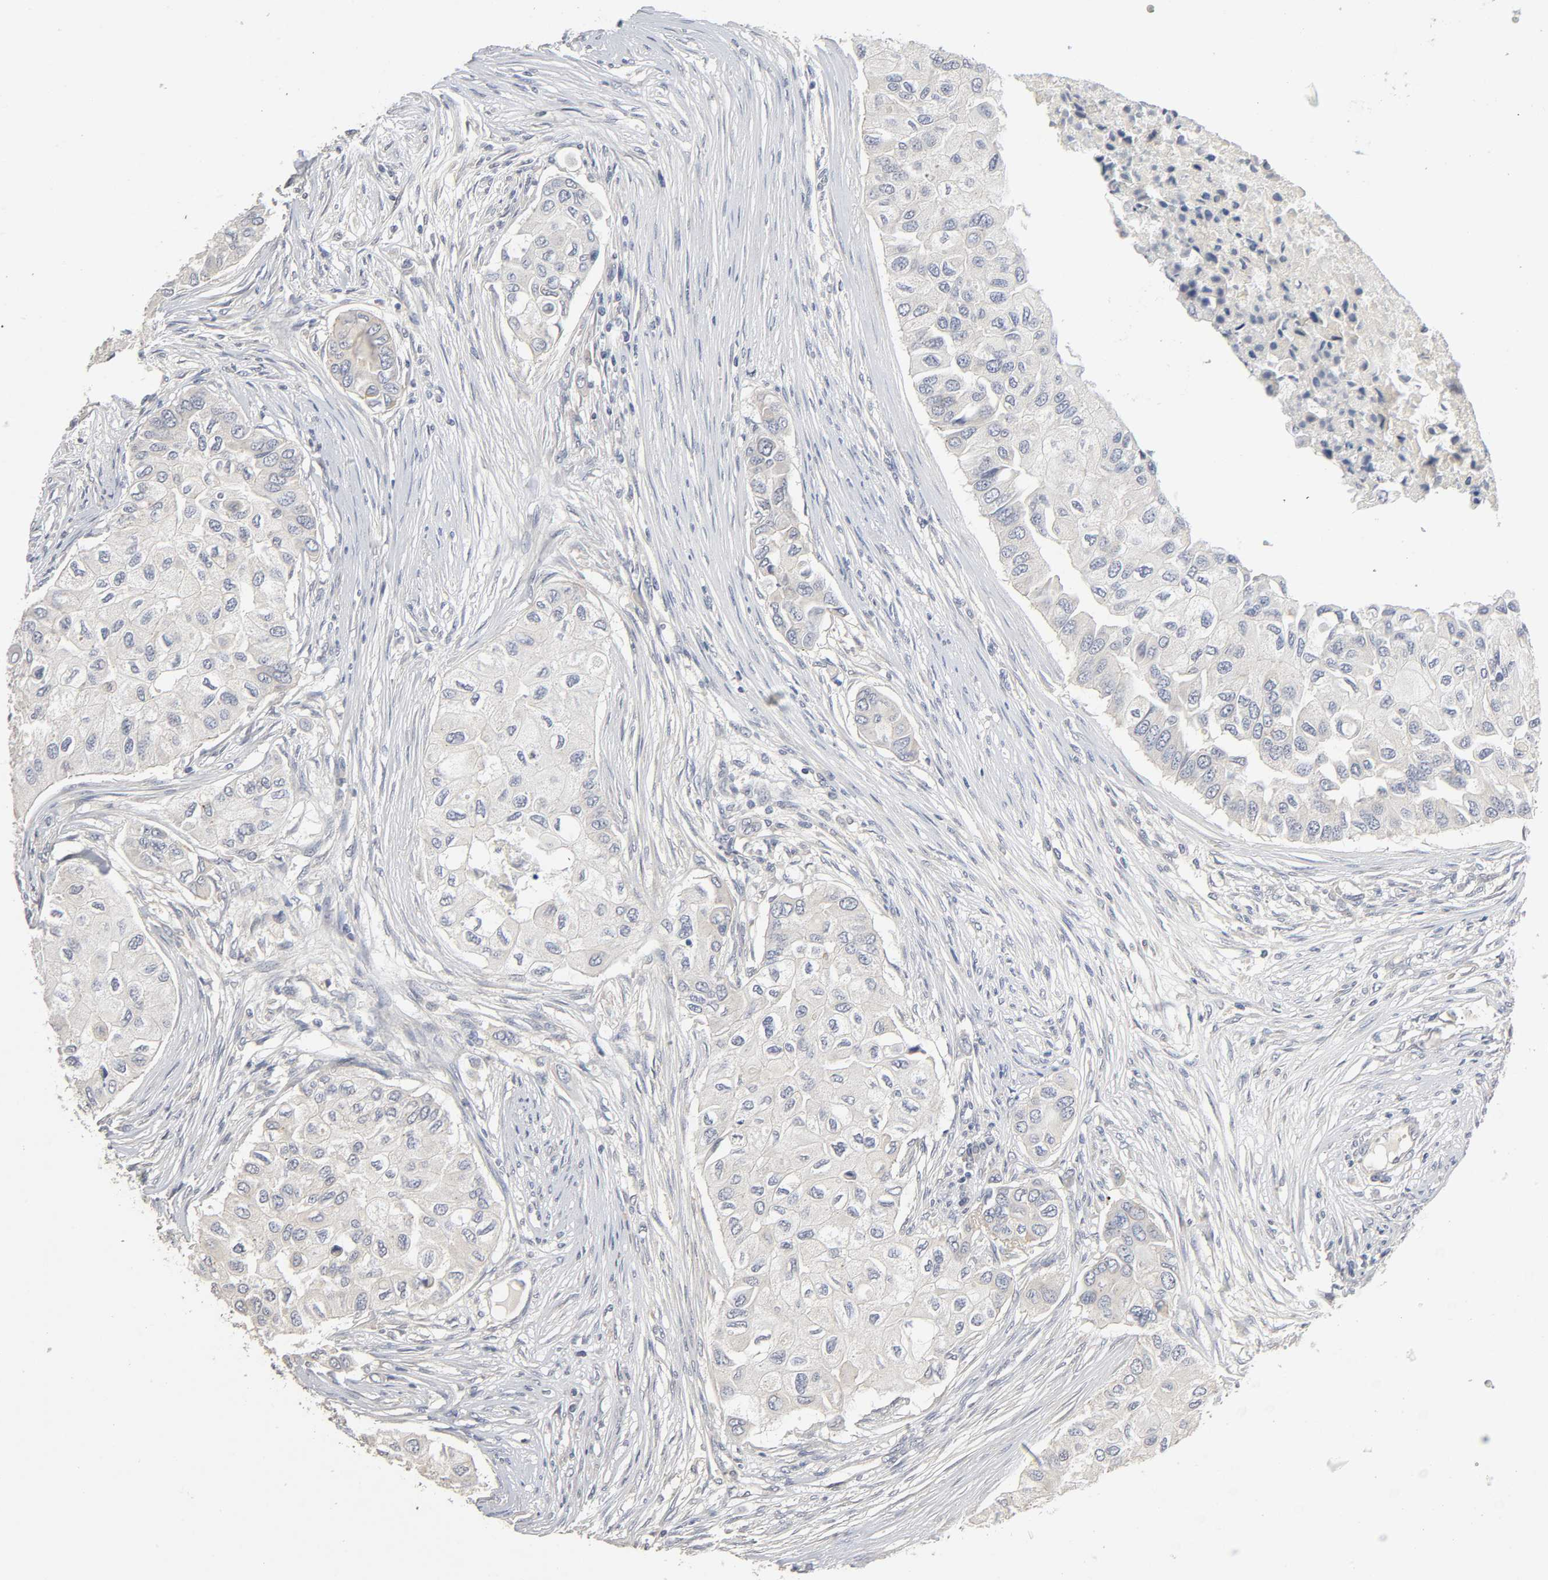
{"staining": {"intensity": "negative", "quantity": "none", "location": "none"}, "tissue": "breast cancer", "cell_type": "Tumor cells", "image_type": "cancer", "snomed": [{"axis": "morphology", "description": "Normal tissue, NOS"}, {"axis": "morphology", "description": "Duct carcinoma"}, {"axis": "topography", "description": "Breast"}], "caption": "Breast cancer (intraductal carcinoma) was stained to show a protein in brown. There is no significant expression in tumor cells. The staining was performed using DAB to visualize the protein expression in brown, while the nuclei were stained in blue with hematoxylin (Magnification: 20x).", "gene": "SLC10A2", "patient": {"sex": "female", "age": 49}}